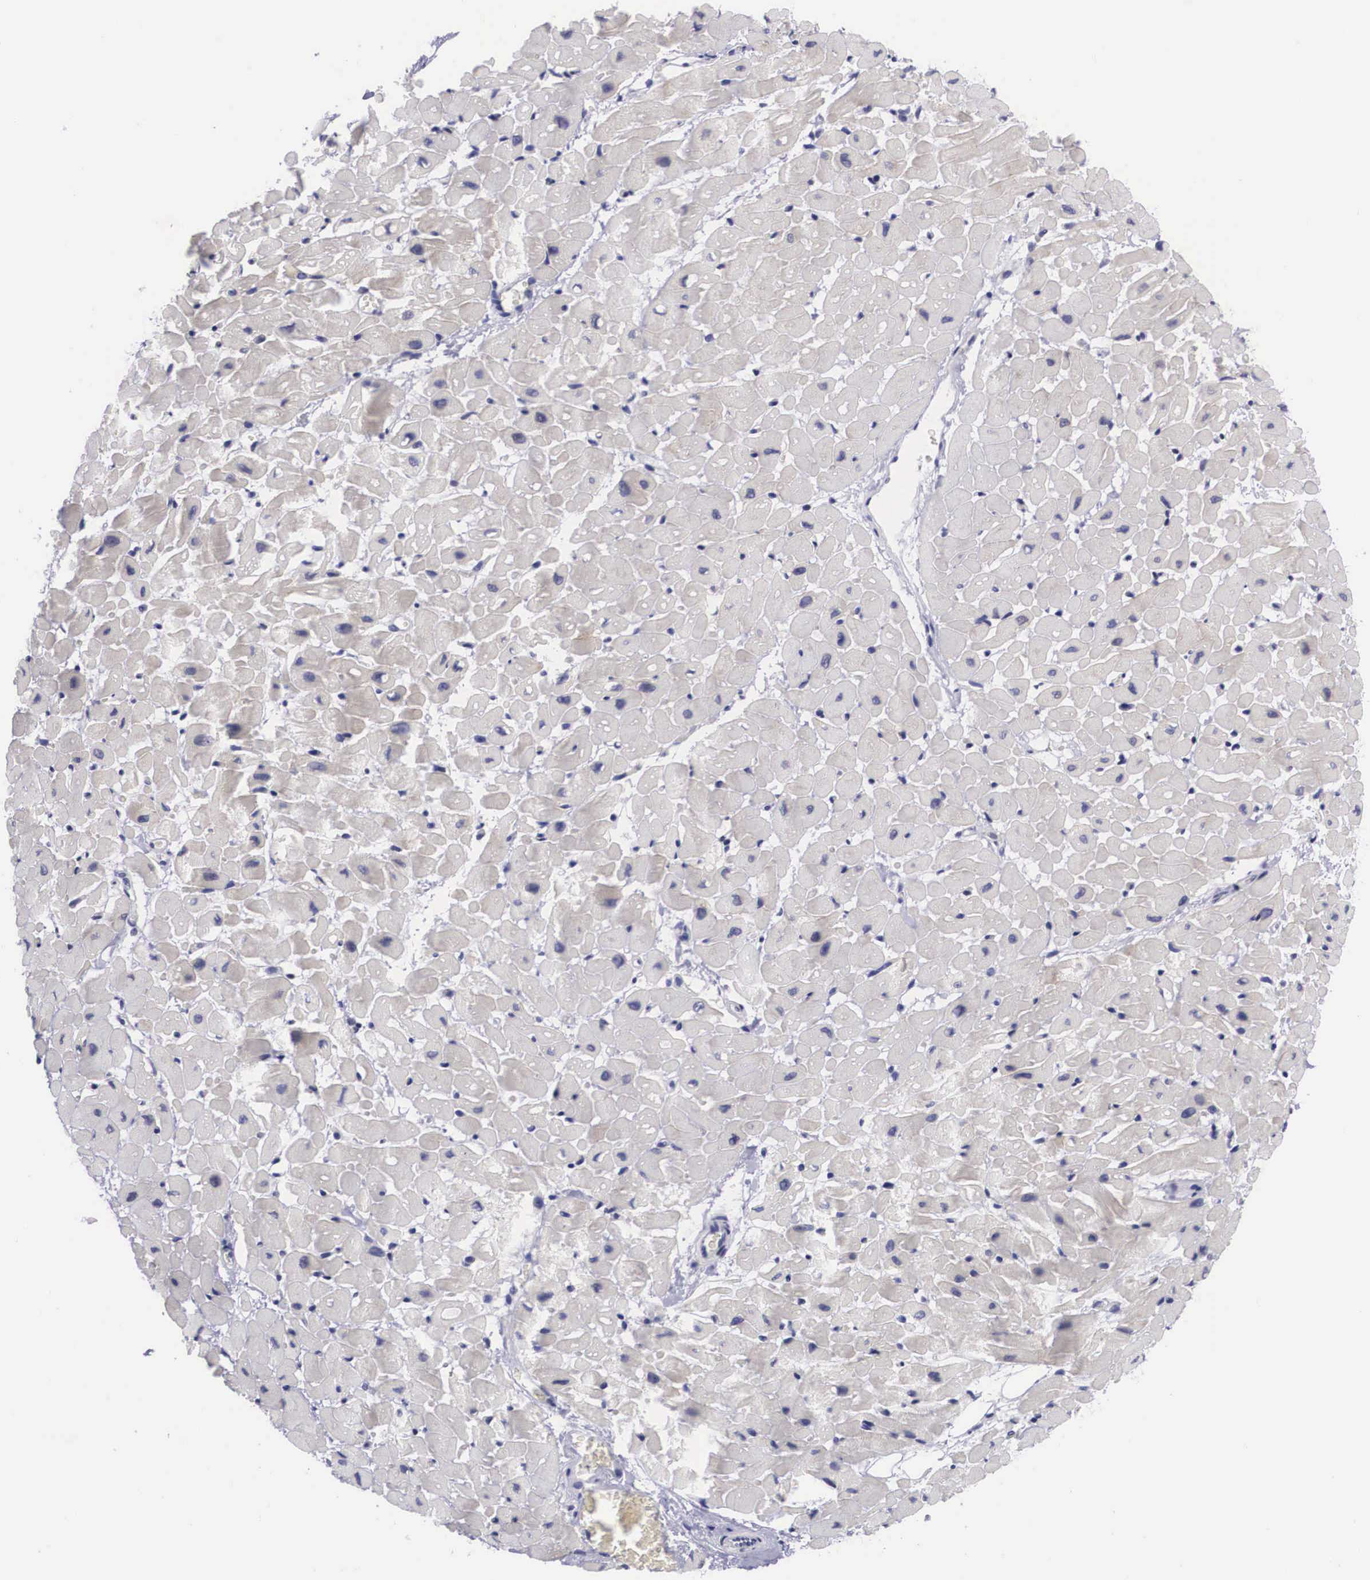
{"staining": {"intensity": "negative", "quantity": "none", "location": "none"}, "tissue": "heart muscle", "cell_type": "Cardiomyocytes", "image_type": "normal", "snomed": [{"axis": "morphology", "description": "Normal tissue, NOS"}, {"axis": "topography", "description": "Heart"}], "caption": "The immunohistochemistry (IHC) photomicrograph has no significant expression in cardiomyocytes of heart muscle.", "gene": "C22orf31", "patient": {"sex": "male", "age": 45}}